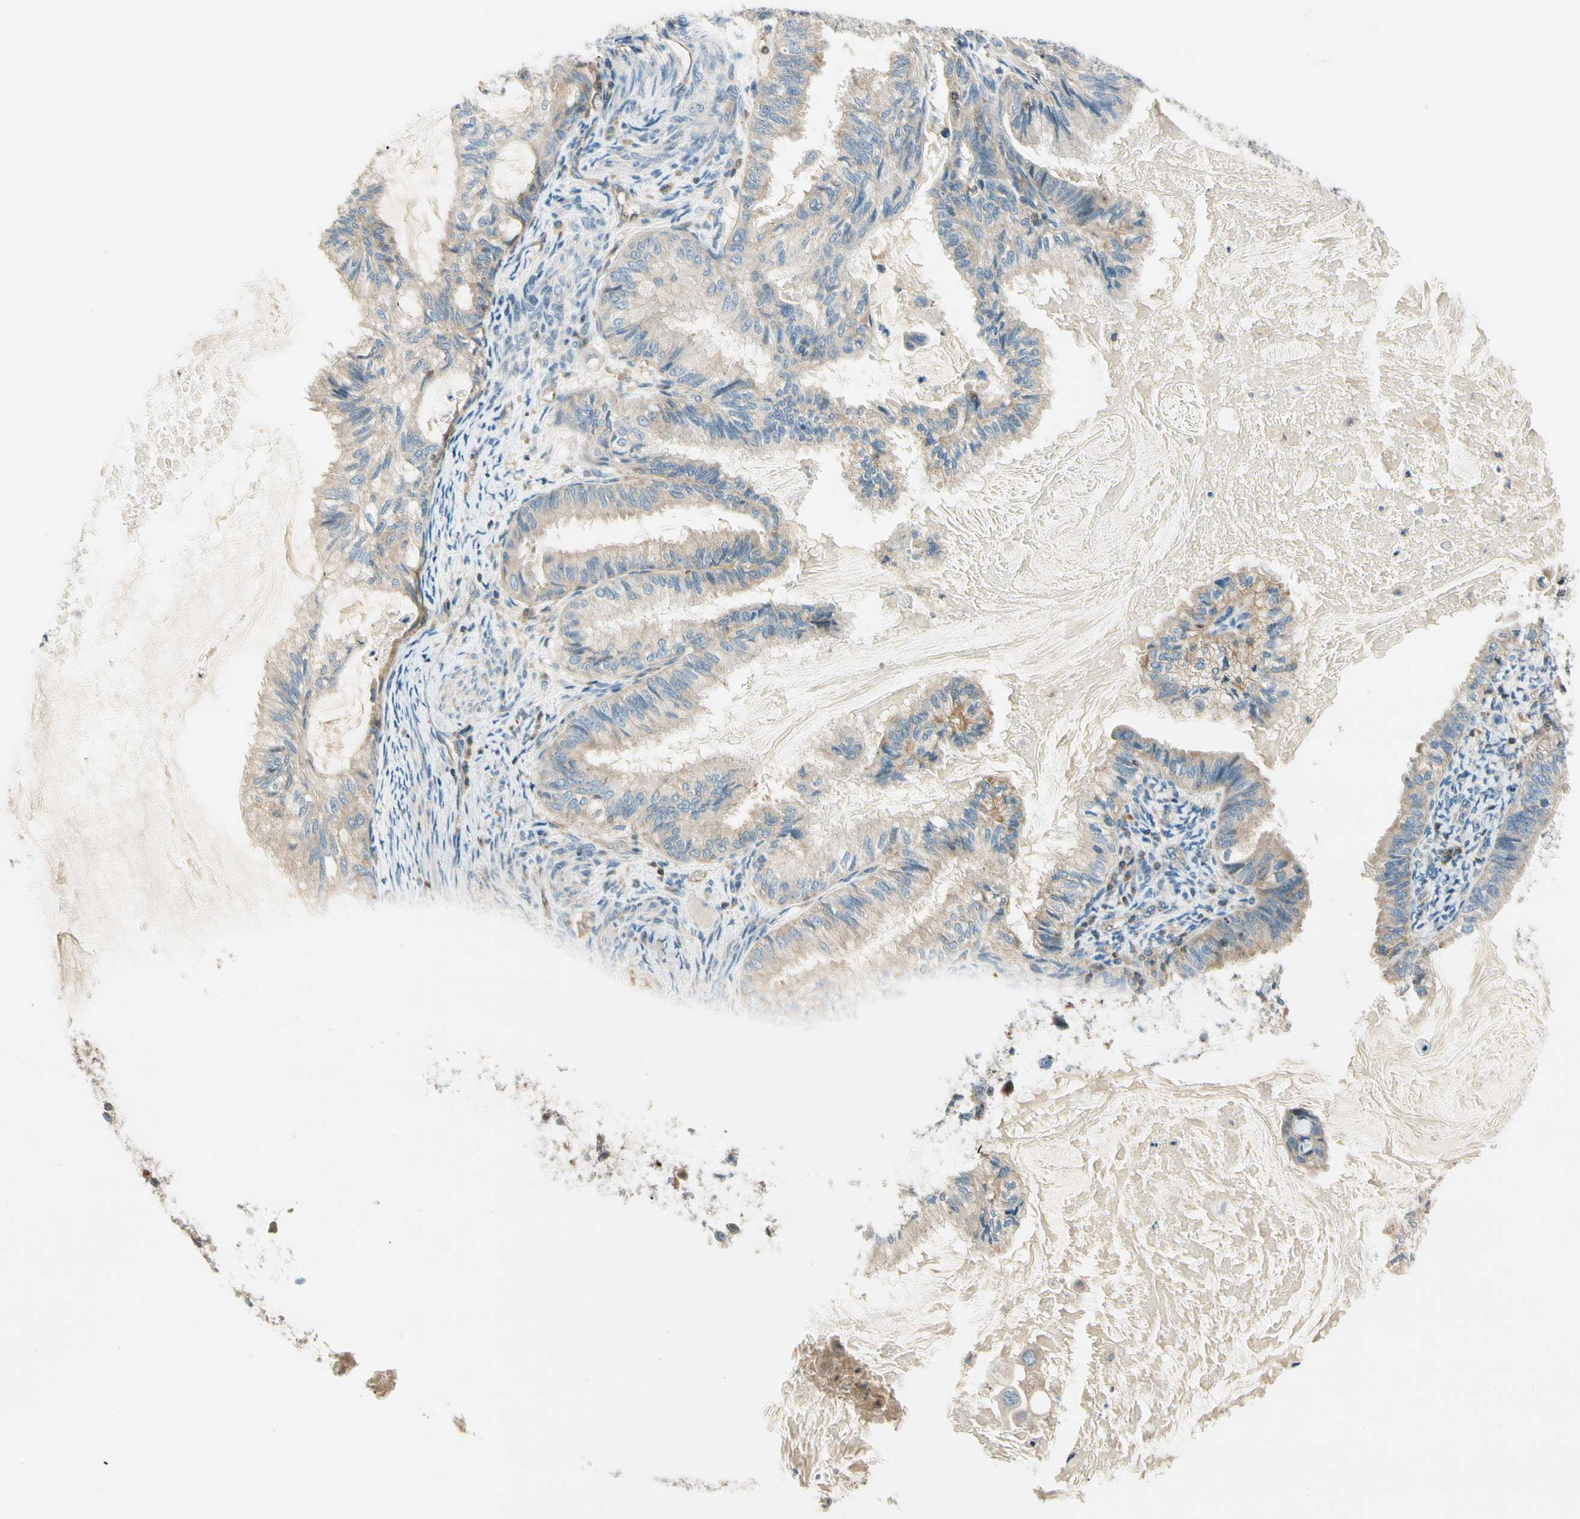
{"staining": {"intensity": "weak", "quantity": ">75%", "location": "cytoplasmic/membranous"}, "tissue": "cervical cancer", "cell_type": "Tumor cells", "image_type": "cancer", "snomed": [{"axis": "morphology", "description": "Normal tissue, NOS"}, {"axis": "morphology", "description": "Adenocarcinoma, NOS"}, {"axis": "topography", "description": "Cervix"}, {"axis": "topography", "description": "Endometrium"}], "caption": "Immunohistochemical staining of human cervical cancer exhibits weak cytoplasmic/membranous protein expression in approximately >75% of tumor cells.", "gene": "CDH6", "patient": {"sex": "female", "age": 86}}